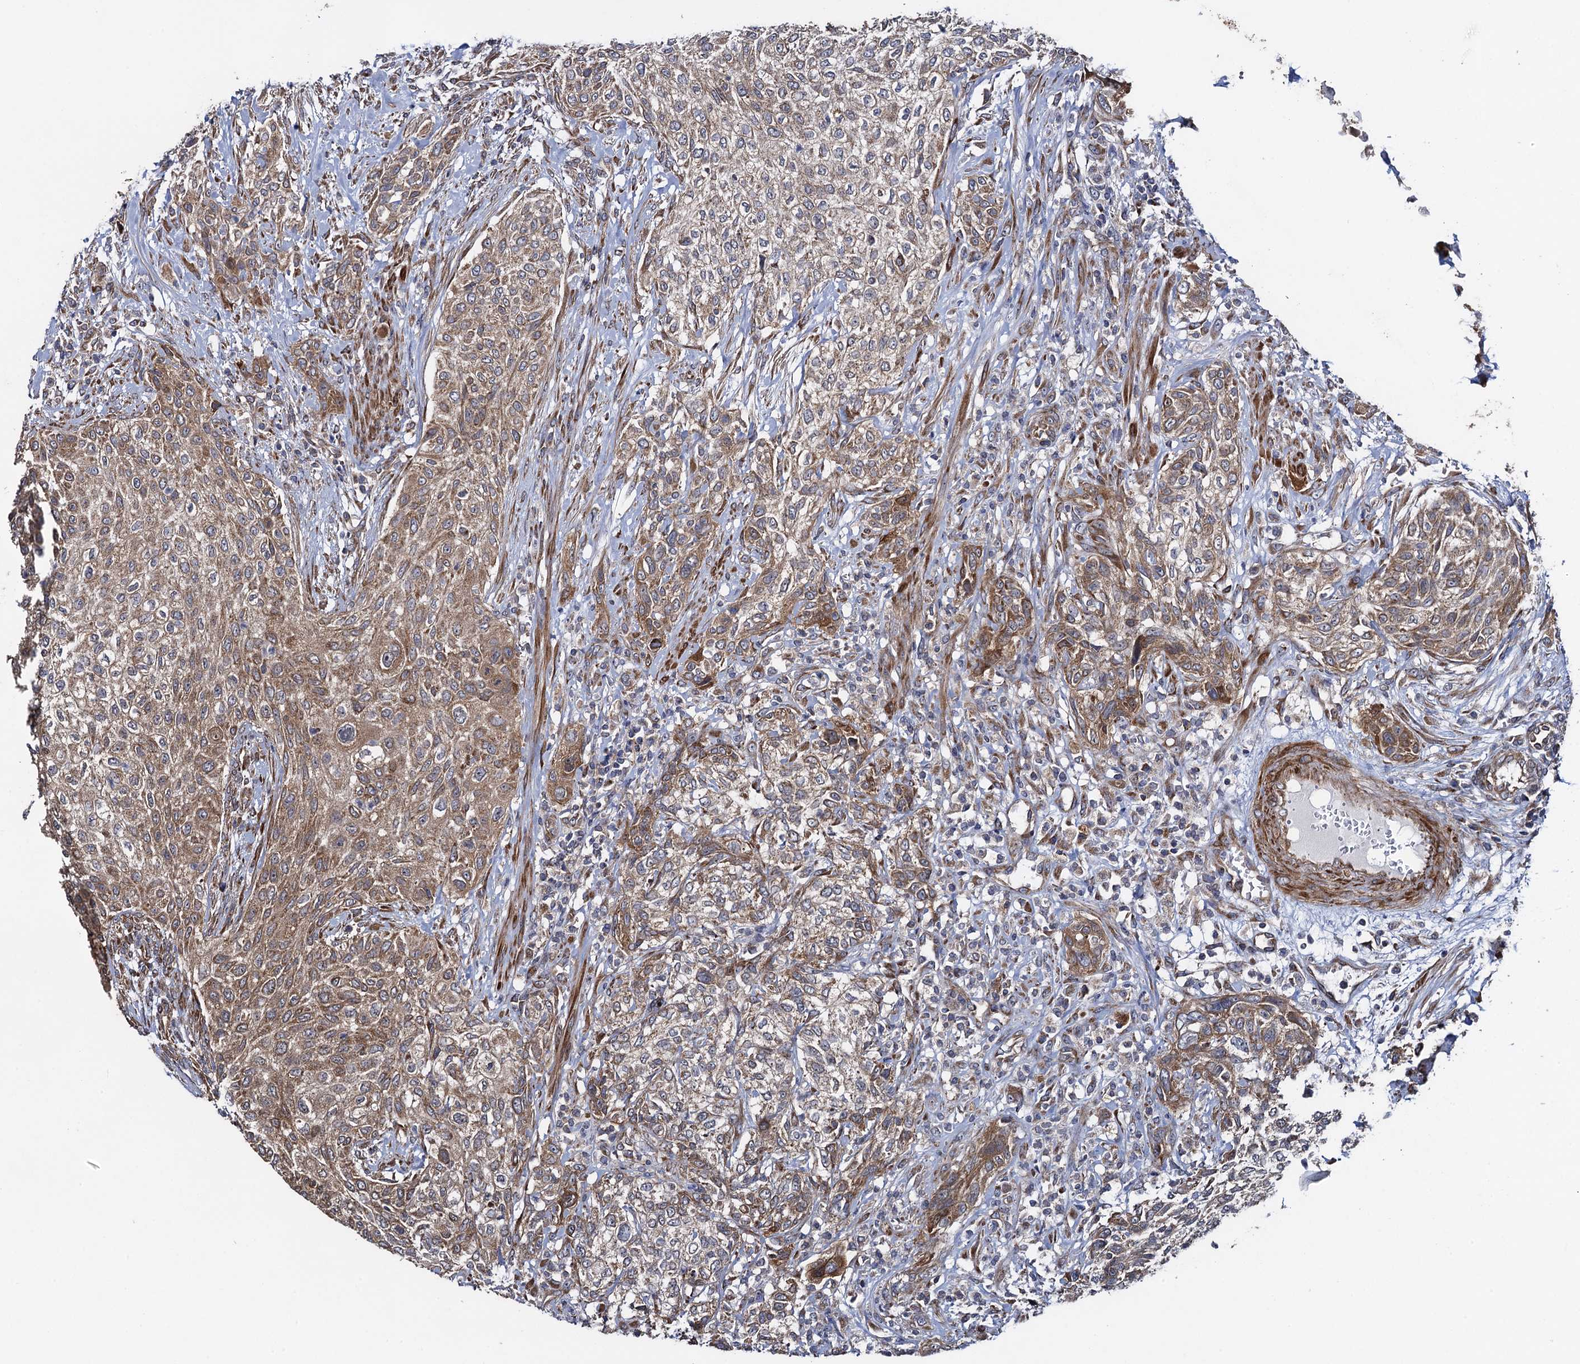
{"staining": {"intensity": "moderate", "quantity": ">75%", "location": "cytoplasmic/membranous"}, "tissue": "urothelial cancer", "cell_type": "Tumor cells", "image_type": "cancer", "snomed": [{"axis": "morphology", "description": "Normal tissue, NOS"}, {"axis": "morphology", "description": "Urothelial carcinoma, NOS"}, {"axis": "topography", "description": "Urinary bladder"}, {"axis": "topography", "description": "Peripheral nerve tissue"}], "caption": "High-magnification brightfield microscopy of urothelial cancer stained with DAB (3,3'-diaminobenzidine) (brown) and counterstained with hematoxylin (blue). tumor cells exhibit moderate cytoplasmic/membranous expression is seen in approximately>75% of cells.", "gene": "HAUS1", "patient": {"sex": "male", "age": 35}}